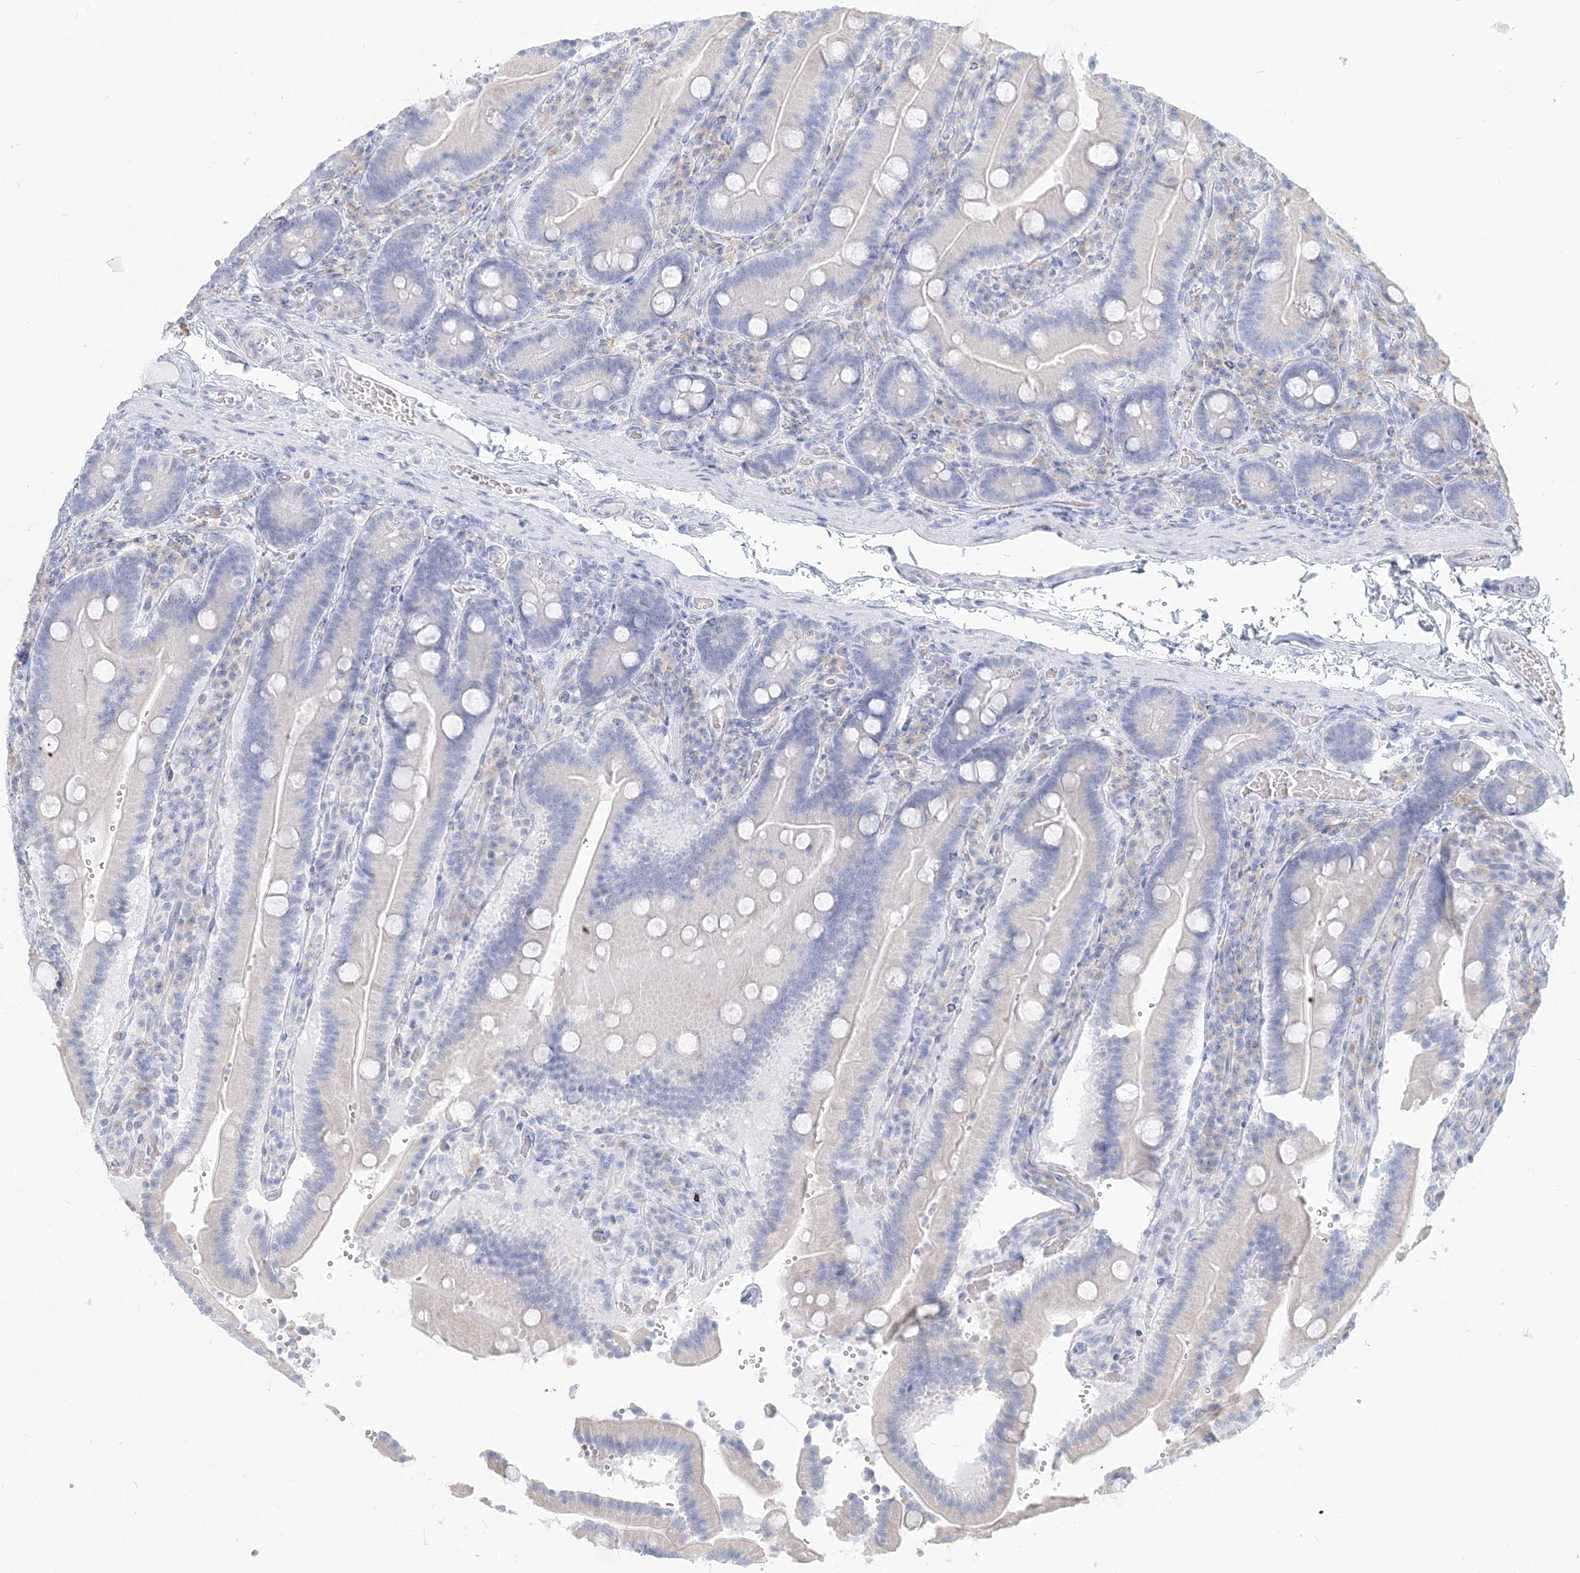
{"staining": {"intensity": "negative", "quantity": "none", "location": "none"}, "tissue": "duodenum", "cell_type": "Glandular cells", "image_type": "normal", "snomed": [{"axis": "morphology", "description": "Normal tissue, NOS"}, {"axis": "topography", "description": "Duodenum"}], "caption": "DAB immunohistochemical staining of benign duodenum exhibits no significant positivity in glandular cells.", "gene": "CSN1S1", "patient": {"sex": "female", "age": 62}}